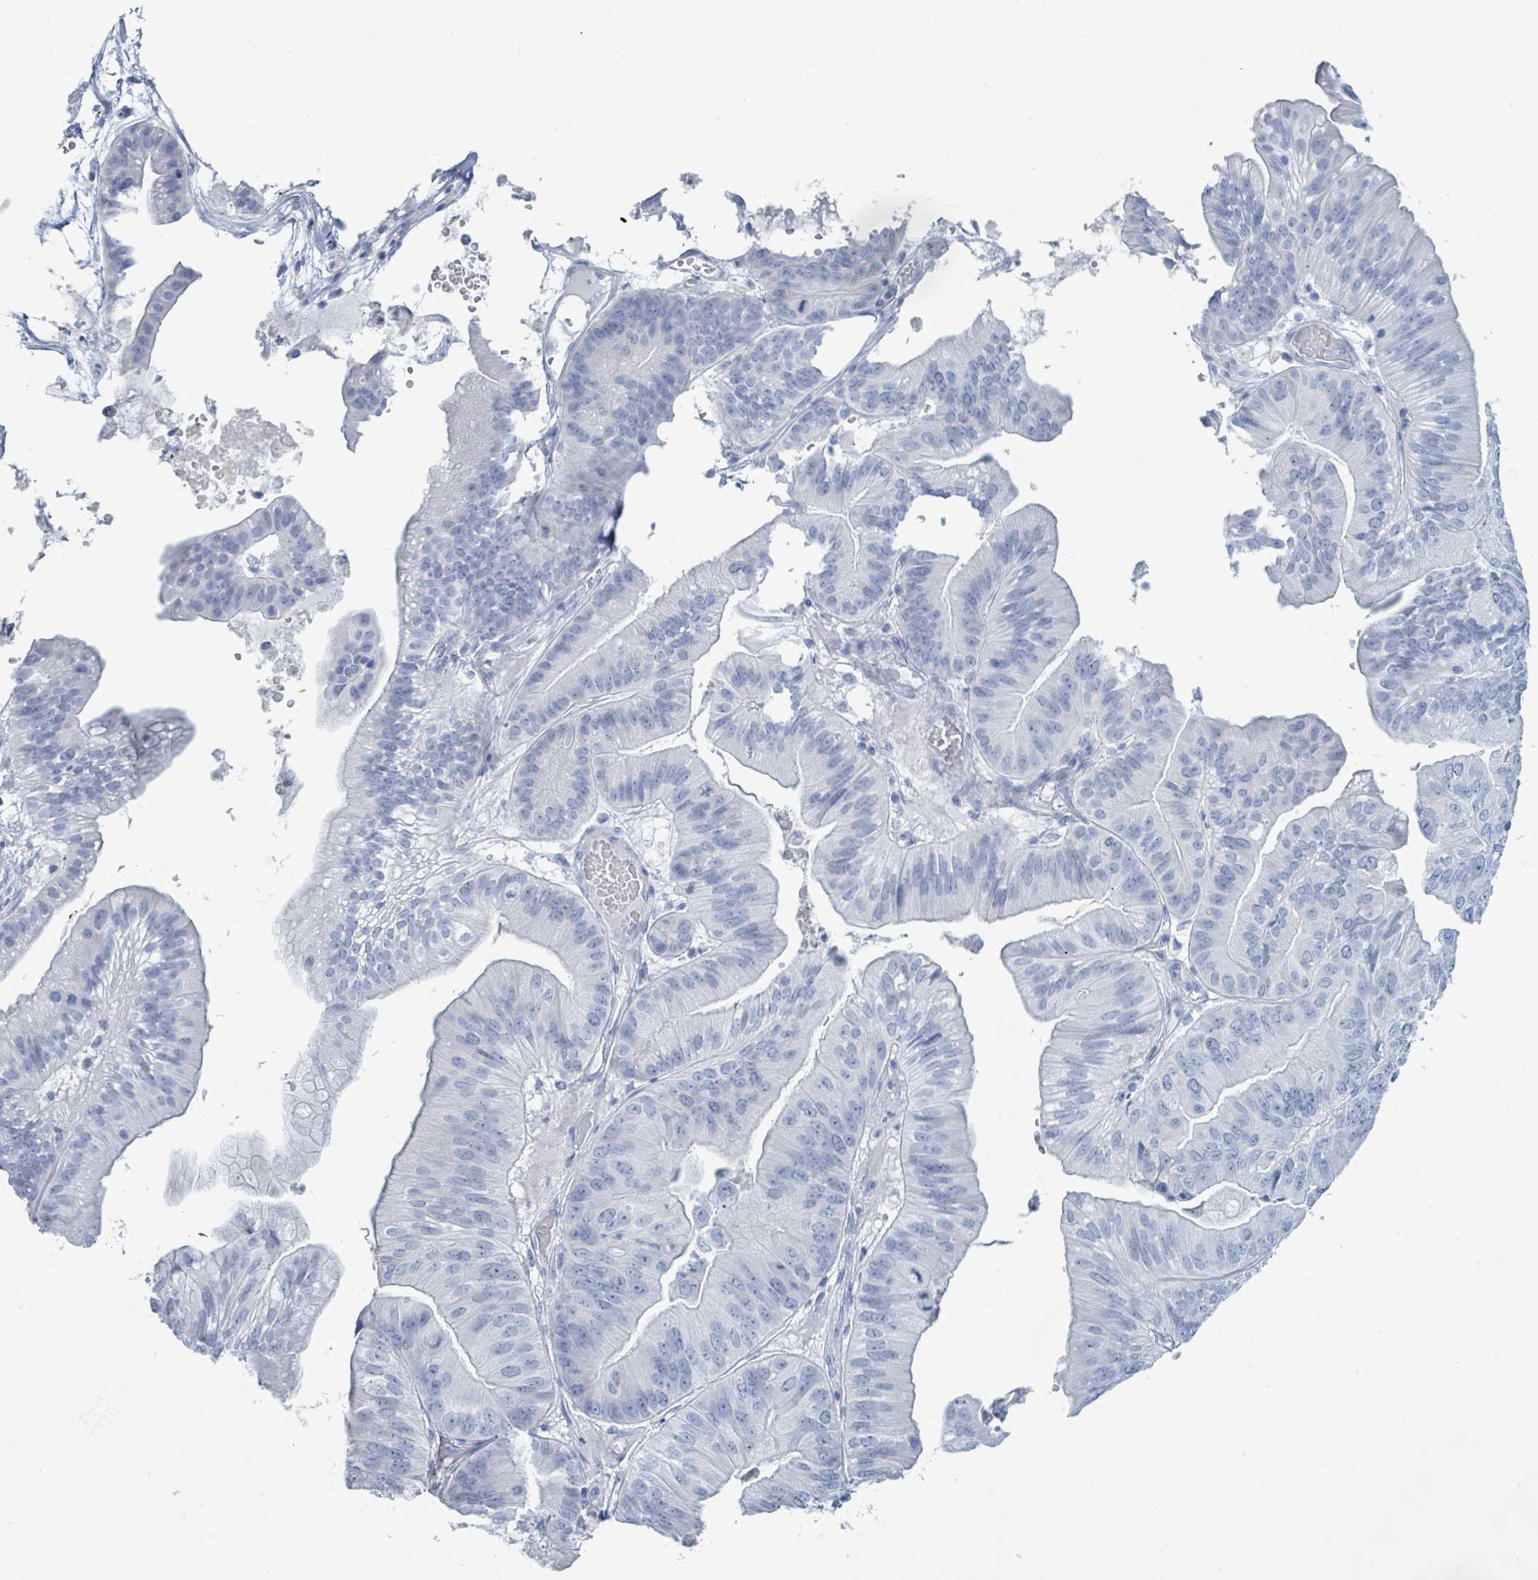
{"staining": {"intensity": "negative", "quantity": "none", "location": "none"}, "tissue": "ovarian cancer", "cell_type": "Tumor cells", "image_type": "cancer", "snomed": [{"axis": "morphology", "description": "Cystadenocarcinoma, mucinous, NOS"}, {"axis": "topography", "description": "Ovary"}], "caption": "Mucinous cystadenocarcinoma (ovarian) was stained to show a protein in brown. There is no significant expression in tumor cells.", "gene": "PGA3", "patient": {"sex": "female", "age": 61}}